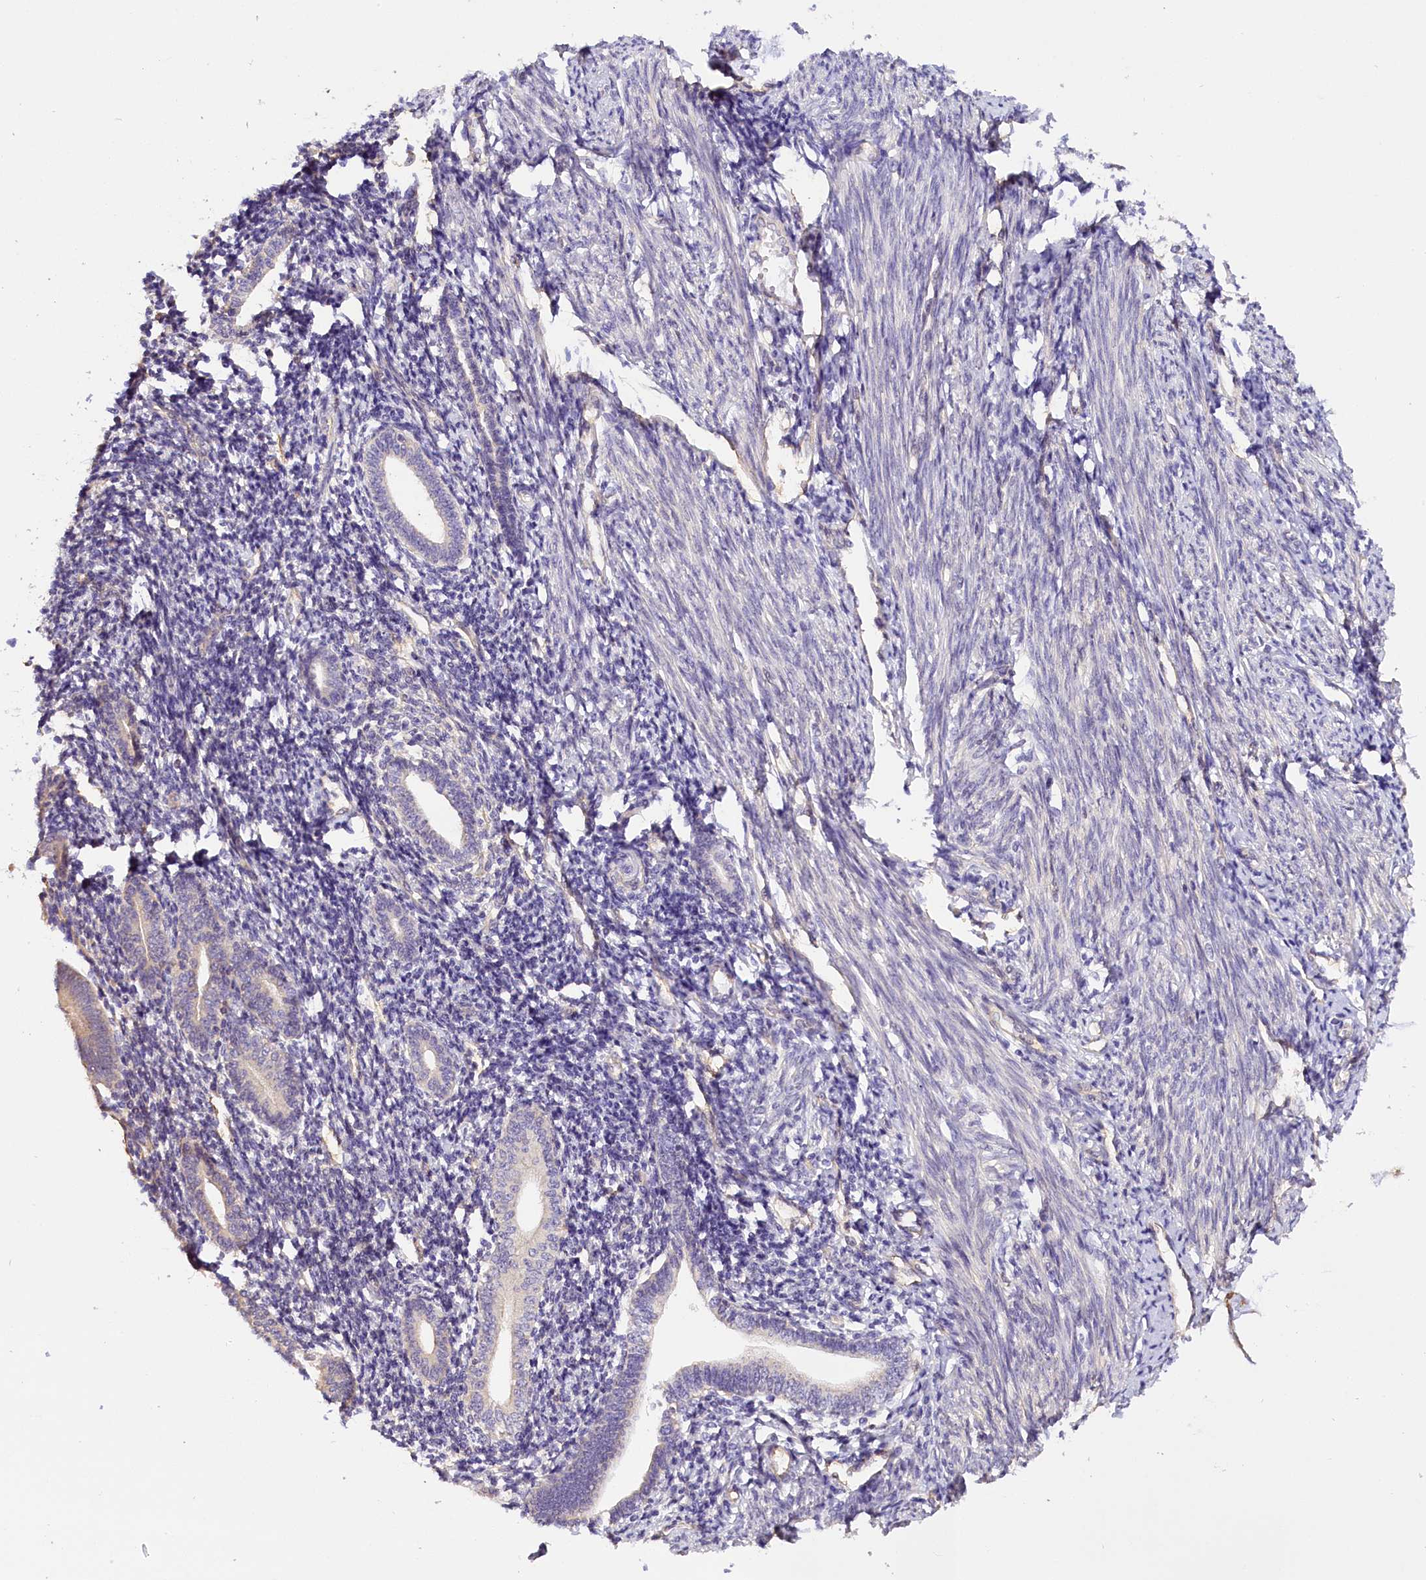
{"staining": {"intensity": "negative", "quantity": "none", "location": "none"}, "tissue": "endometrium", "cell_type": "Cells in endometrial stroma", "image_type": "normal", "snomed": [{"axis": "morphology", "description": "Normal tissue, NOS"}, {"axis": "topography", "description": "Endometrium"}], "caption": "Histopathology image shows no significant protein expression in cells in endometrial stroma of unremarkable endometrium.", "gene": "KATNB1", "patient": {"sex": "female", "age": 56}}